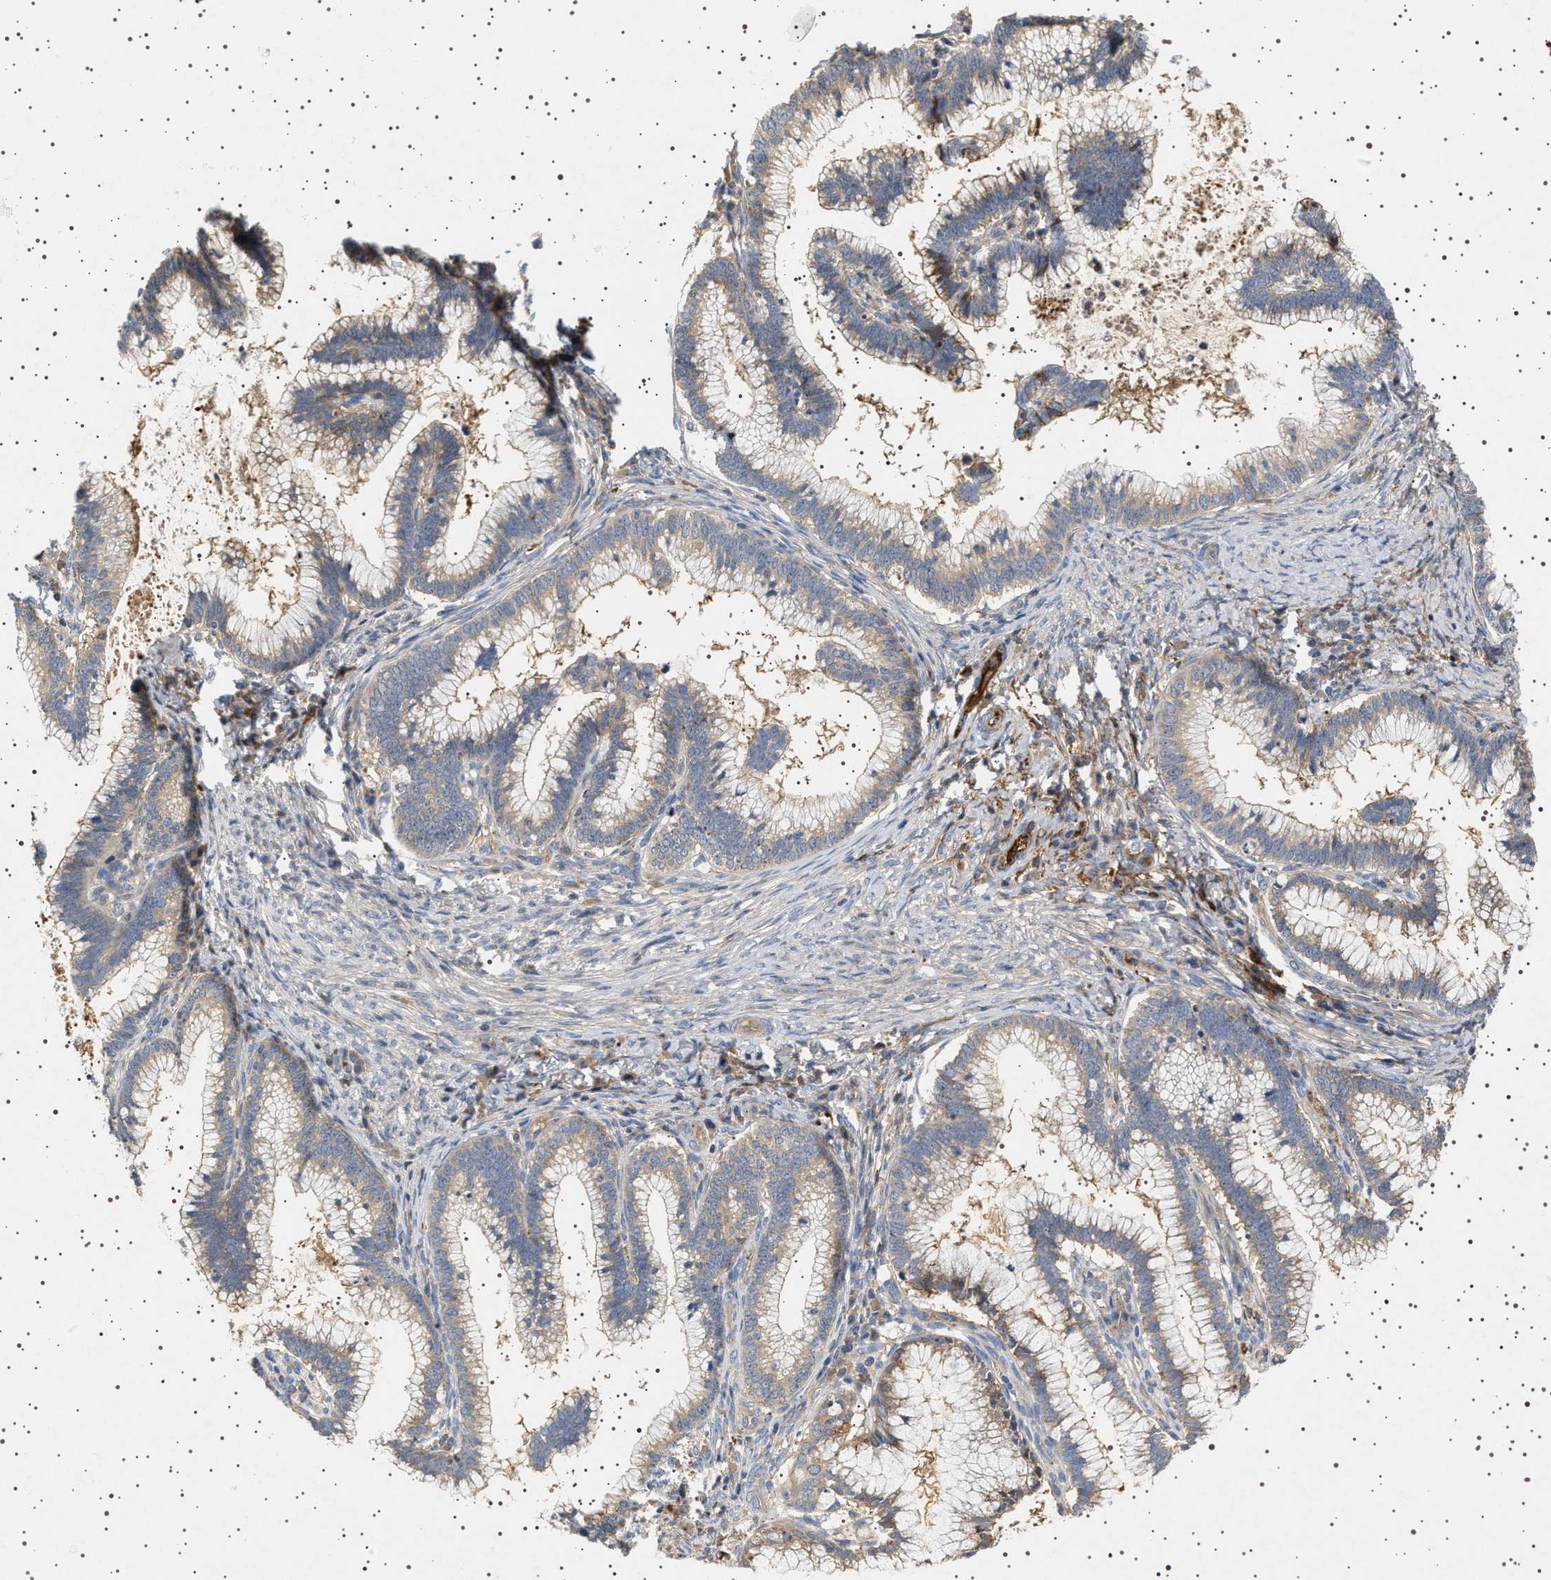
{"staining": {"intensity": "weak", "quantity": "<25%", "location": "cytoplasmic/membranous"}, "tissue": "cervical cancer", "cell_type": "Tumor cells", "image_type": "cancer", "snomed": [{"axis": "morphology", "description": "Adenocarcinoma, NOS"}, {"axis": "topography", "description": "Cervix"}], "caption": "Tumor cells are negative for brown protein staining in adenocarcinoma (cervical).", "gene": "FICD", "patient": {"sex": "female", "age": 36}}